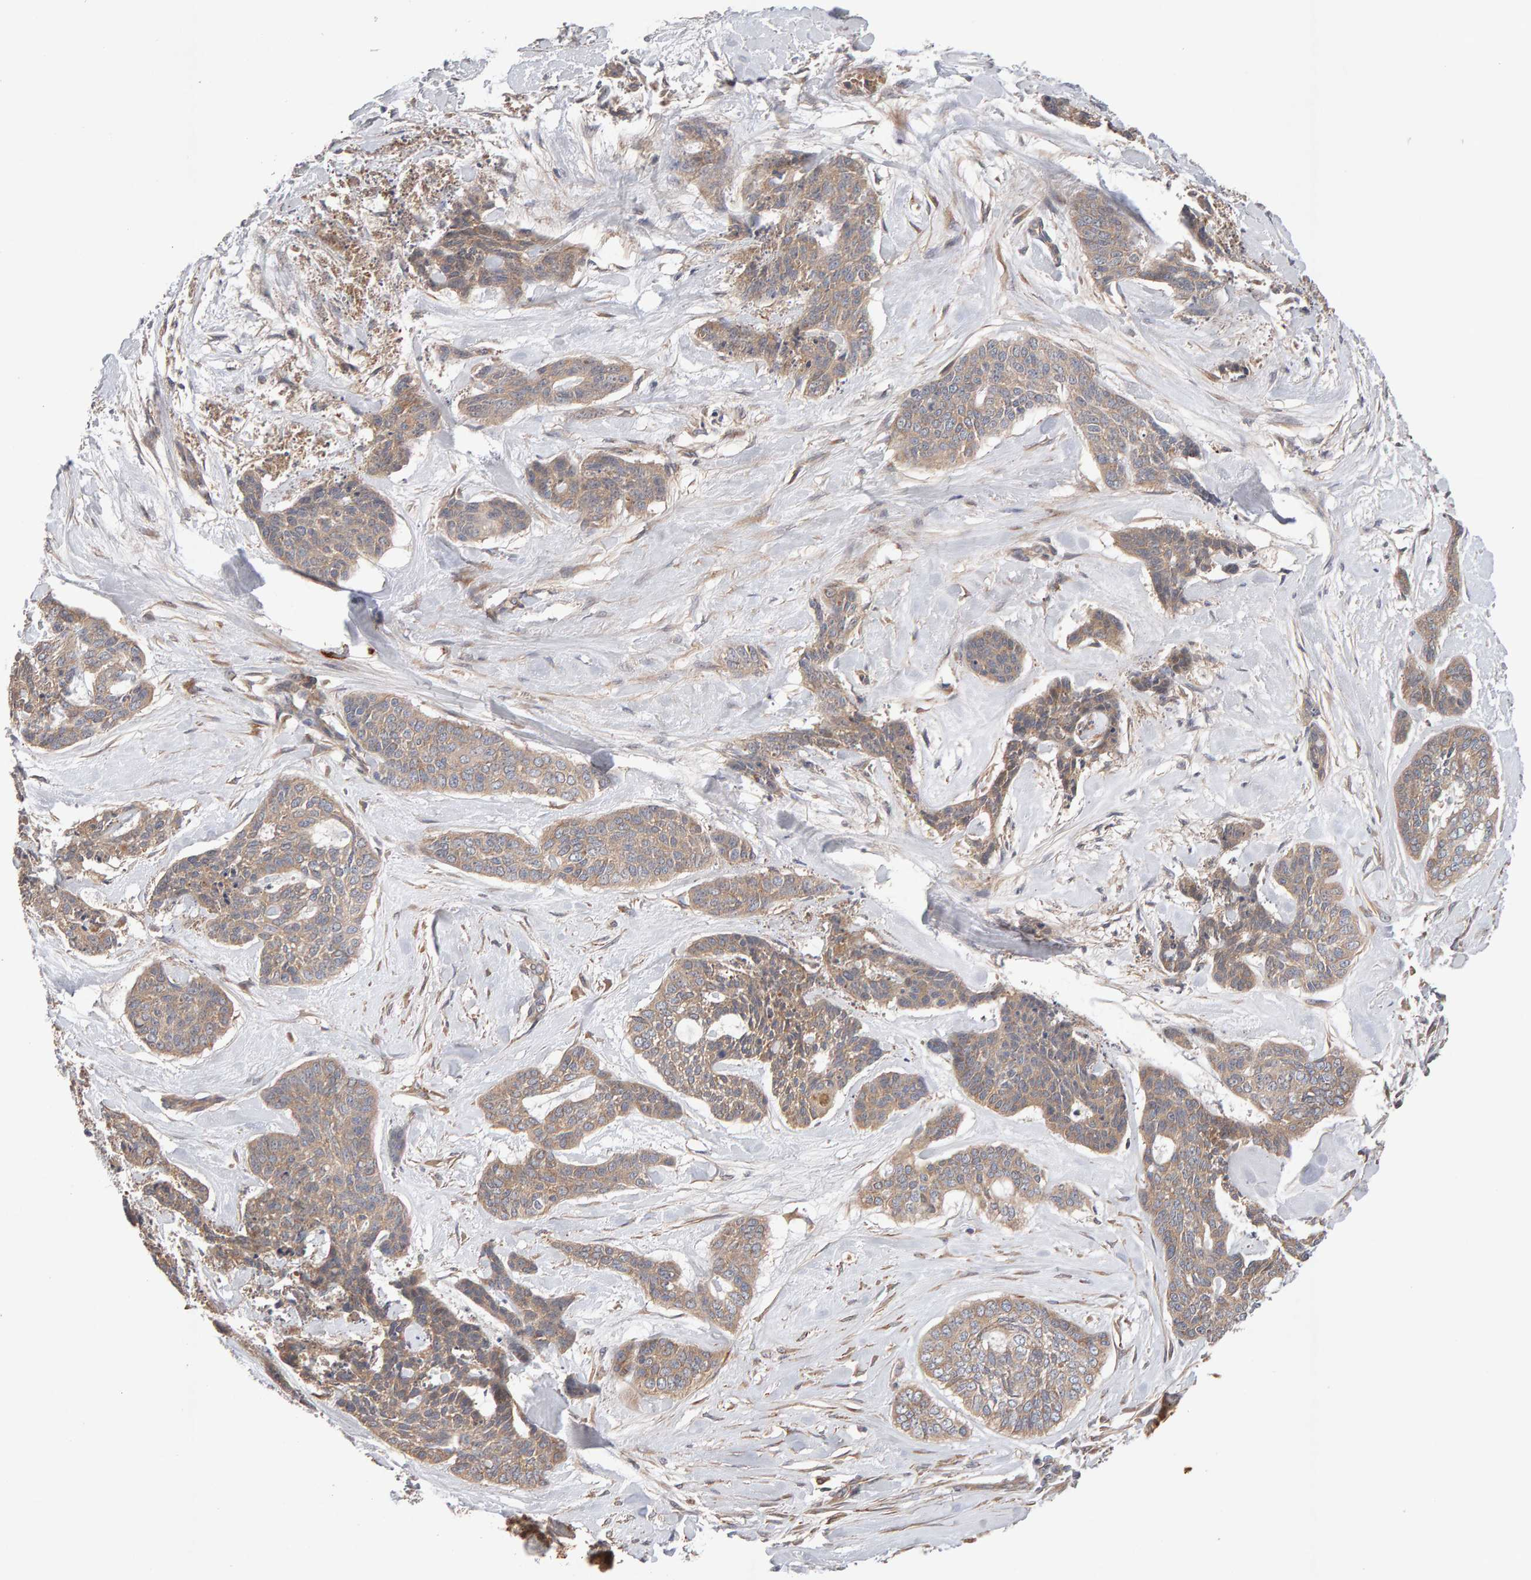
{"staining": {"intensity": "weak", "quantity": ">75%", "location": "cytoplasmic/membranous"}, "tissue": "skin cancer", "cell_type": "Tumor cells", "image_type": "cancer", "snomed": [{"axis": "morphology", "description": "Basal cell carcinoma"}, {"axis": "topography", "description": "Skin"}], "caption": "Human basal cell carcinoma (skin) stained with a brown dye demonstrates weak cytoplasmic/membranous positive staining in about >75% of tumor cells.", "gene": "RNF19A", "patient": {"sex": "female", "age": 64}}